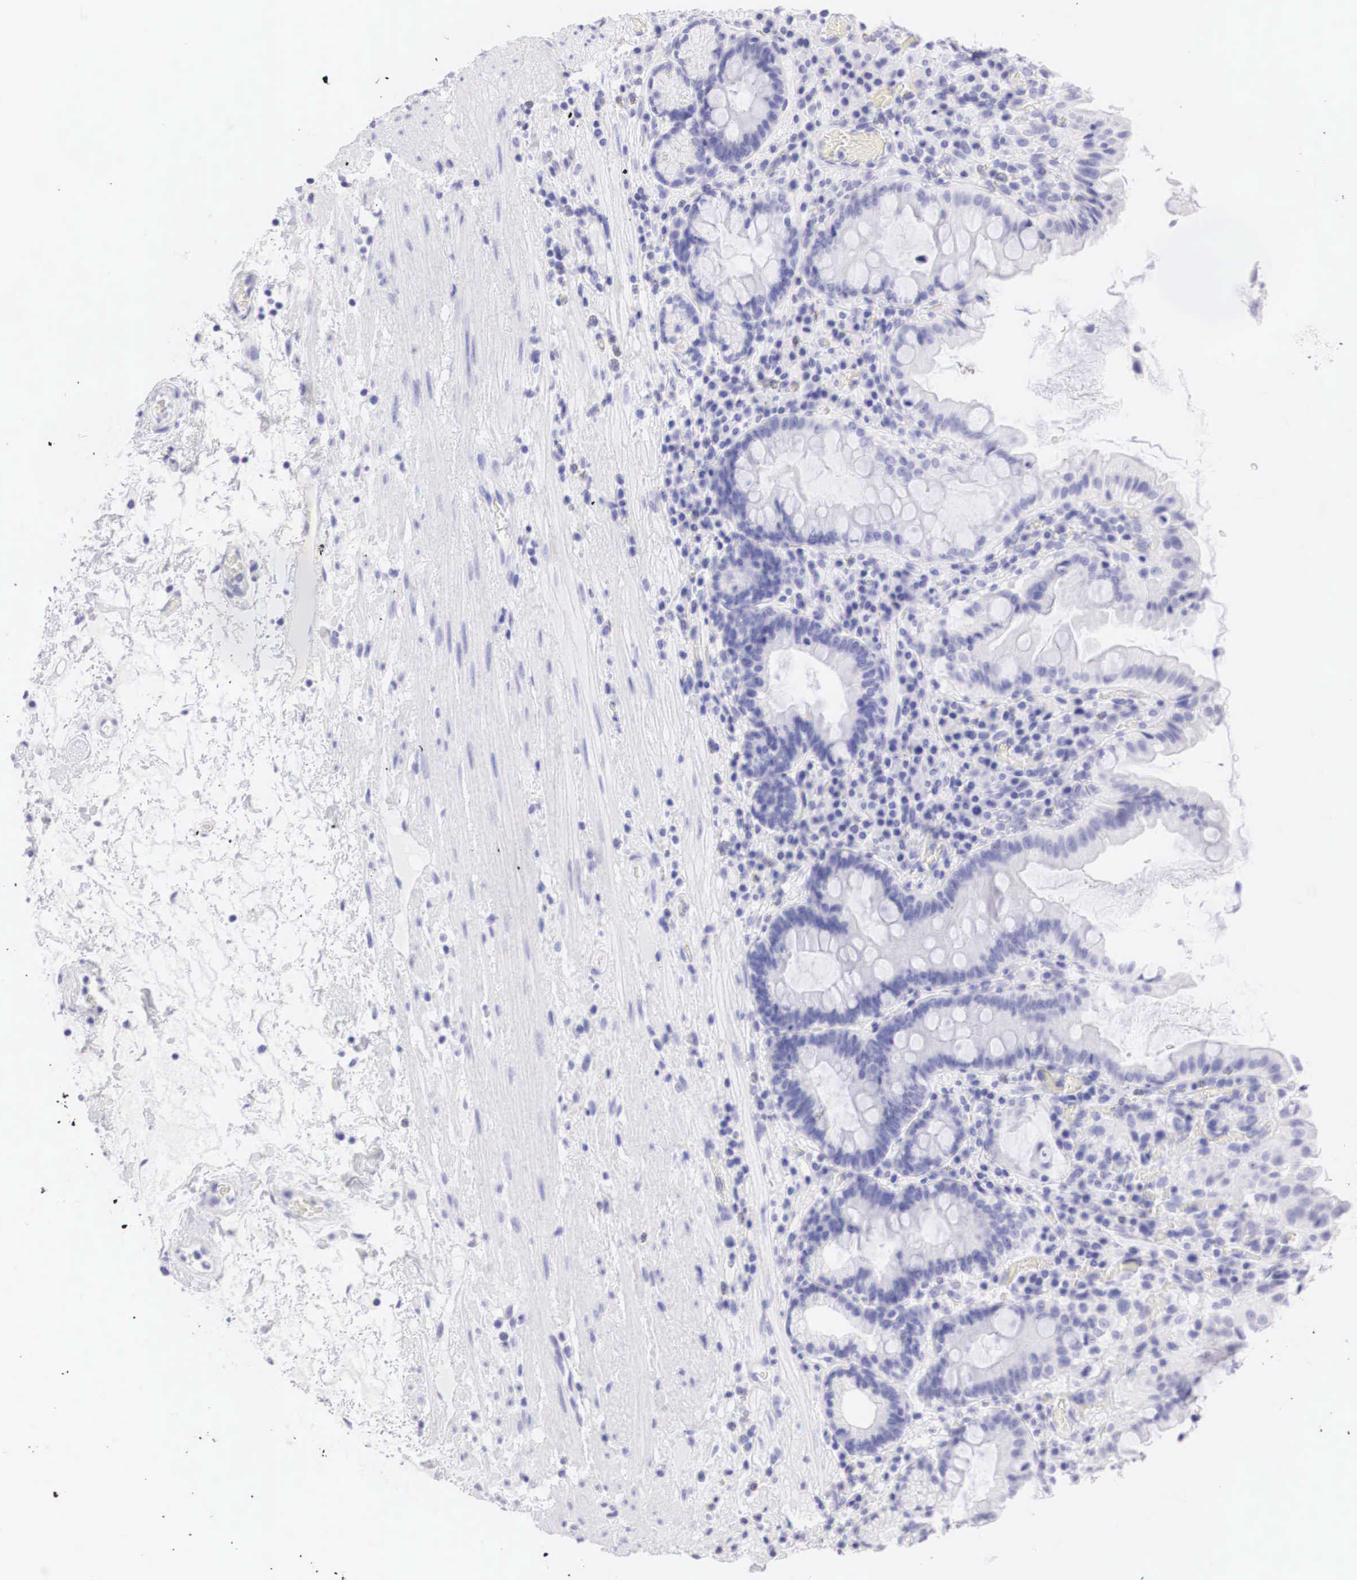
{"staining": {"intensity": "negative", "quantity": "none", "location": "none"}, "tissue": "stomach", "cell_type": "Glandular cells", "image_type": "normal", "snomed": [{"axis": "morphology", "description": "Normal tissue, NOS"}, {"axis": "topography", "description": "Stomach, lower"}, {"axis": "topography", "description": "Duodenum"}], "caption": "Micrograph shows no protein staining in glandular cells of normal stomach.", "gene": "TYR", "patient": {"sex": "male", "age": 84}}